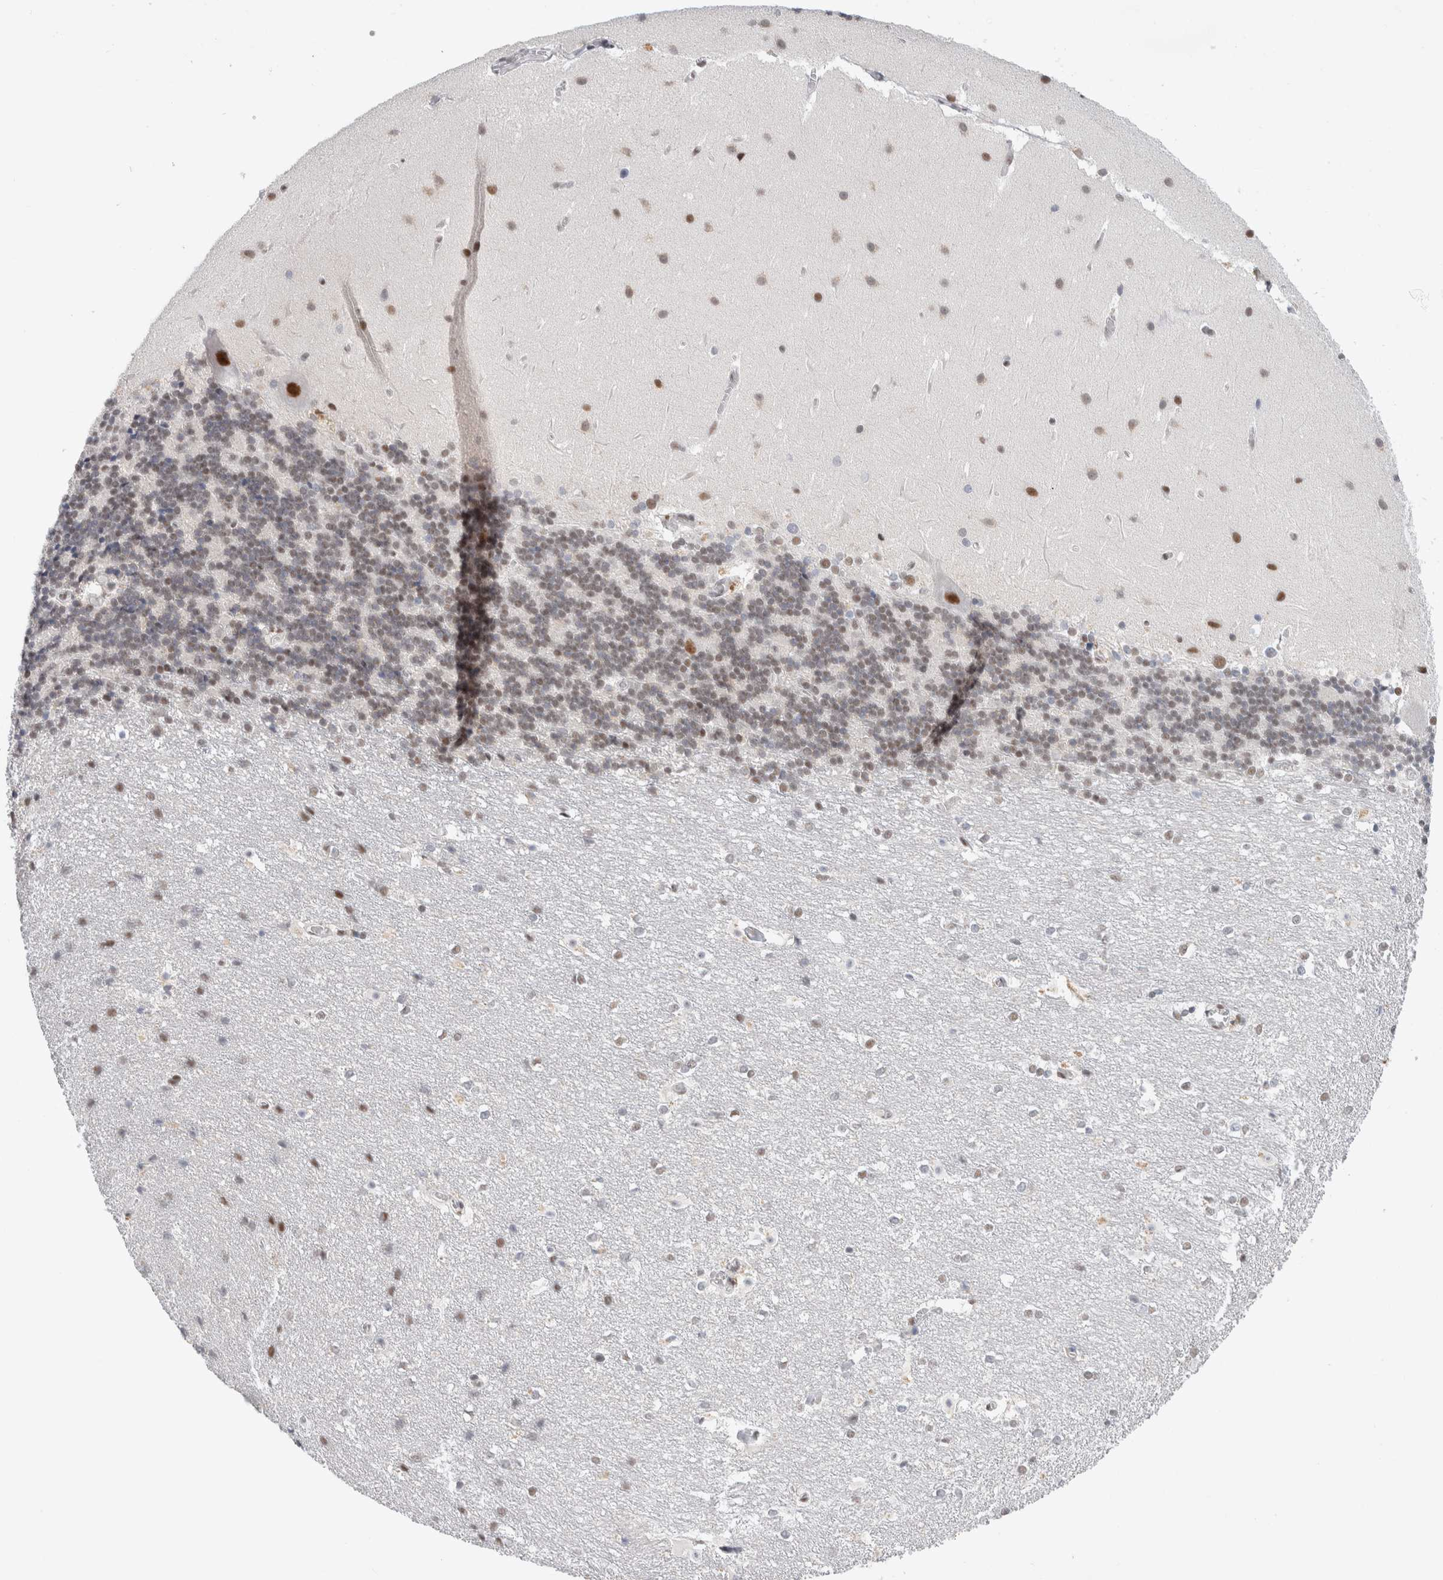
{"staining": {"intensity": "weak", "quantity": "25%-75%", "location": "nuclear"}, "tissue": "cerebellum", "cell_type": "Cells in granular layer", "image_type": "normal", "snomed": [{"axis": "morphology", "description": "Normal tissue, NOS"}, {"axis": "topography", "description": "Cerebellum"}], "caption": "Brown immunohistochemical staining in normal human cerebellum displays weak nuclear expression in approximately 25%-75% of cells in granular layer.", "gene": "COPS7A", "patient": {"sex": "female", "age": 19}}